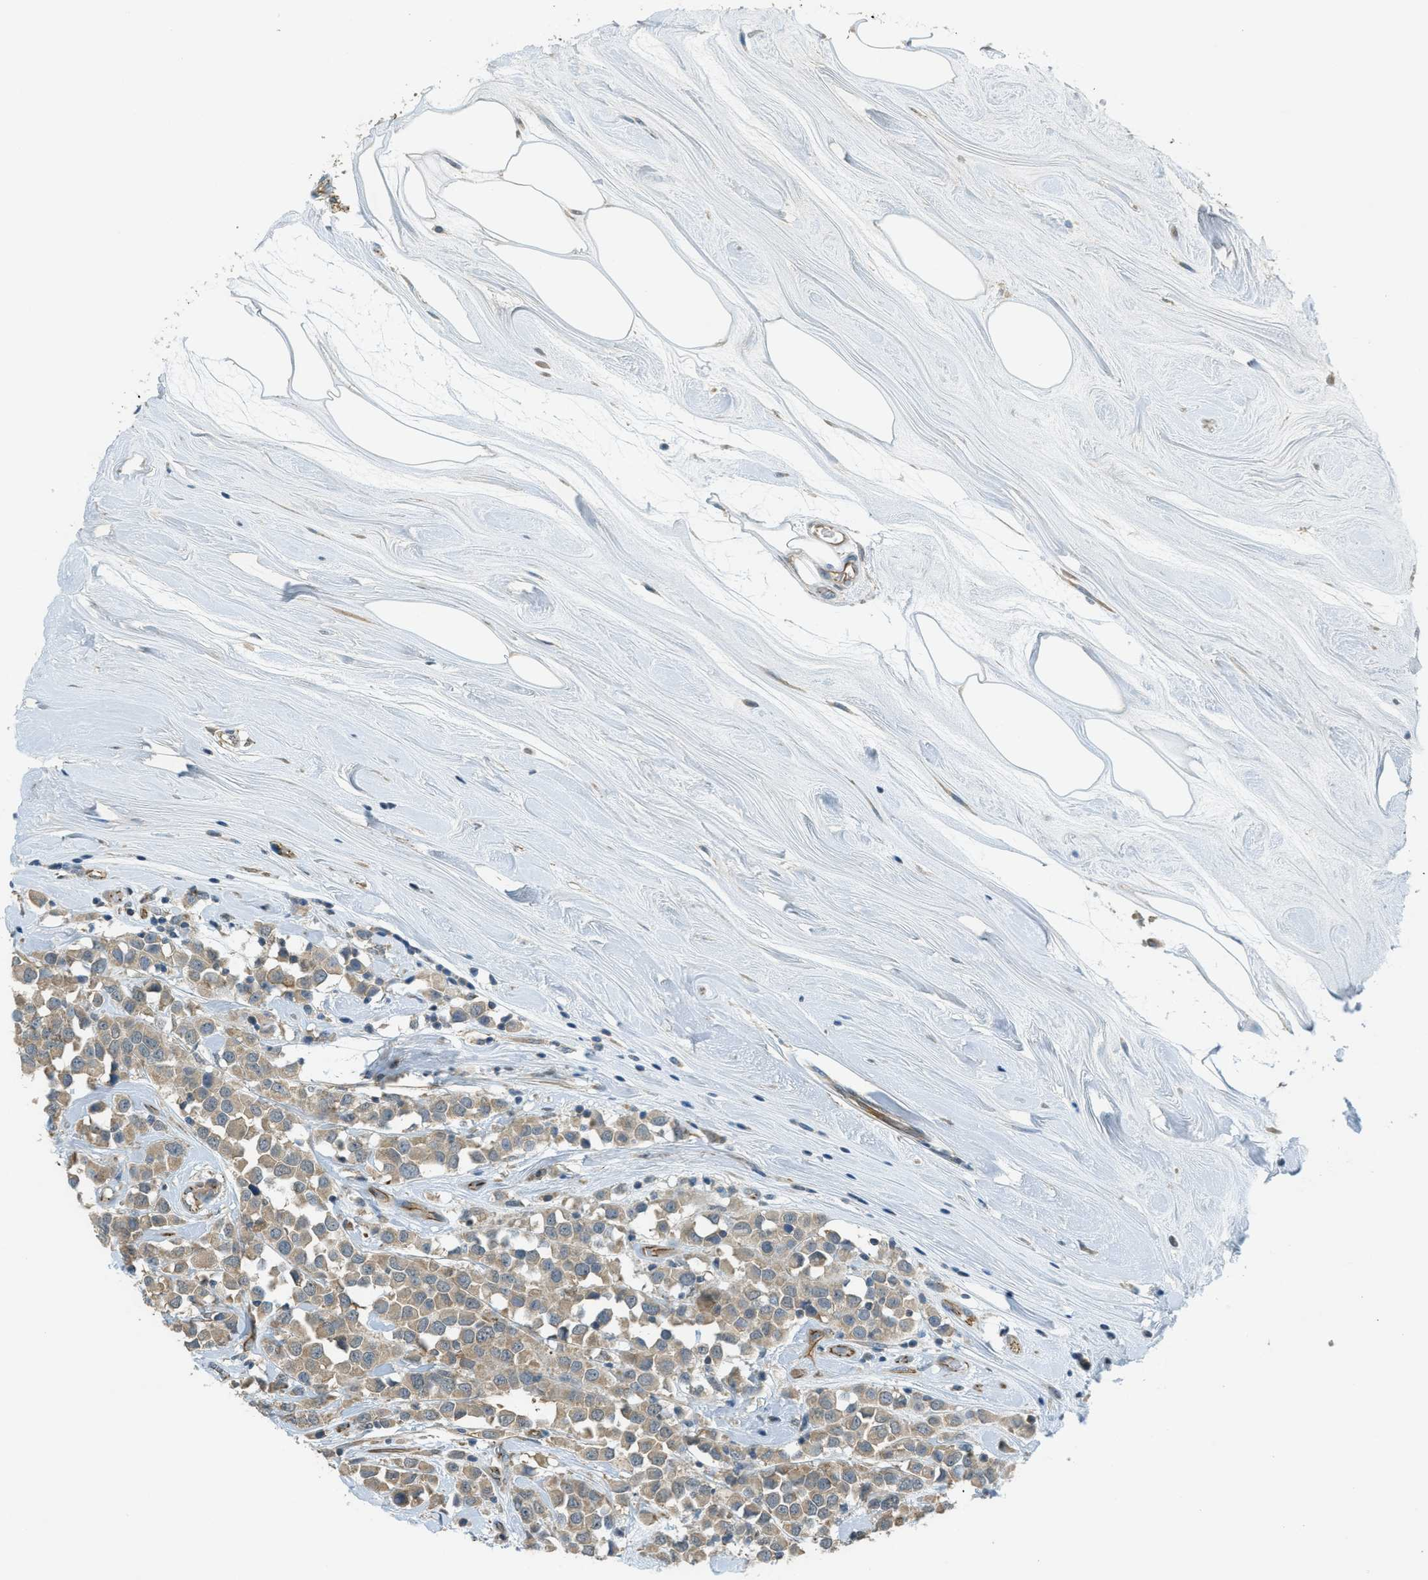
{"staining": {"intensity": "weak", "quantity": ">75%", "location": "cytoplasmic/membranous"}, "tissue": "breast cancer", "cell_type": "Tumor cells", "image_type": "cancer", "snomed": [{"axis": "morphology", "description": "Duct carcinoma"}, {"axis": "topography", "description": "Breast"}], "caption": "Immunohistochemical staining of breast intraductal carcinoma exhibits weak cytoplasmic/membranous protein expression in approximately >75% of tumor cells.", "gene": "JCAD", "patient": {"sex": "female", "age": 61}}